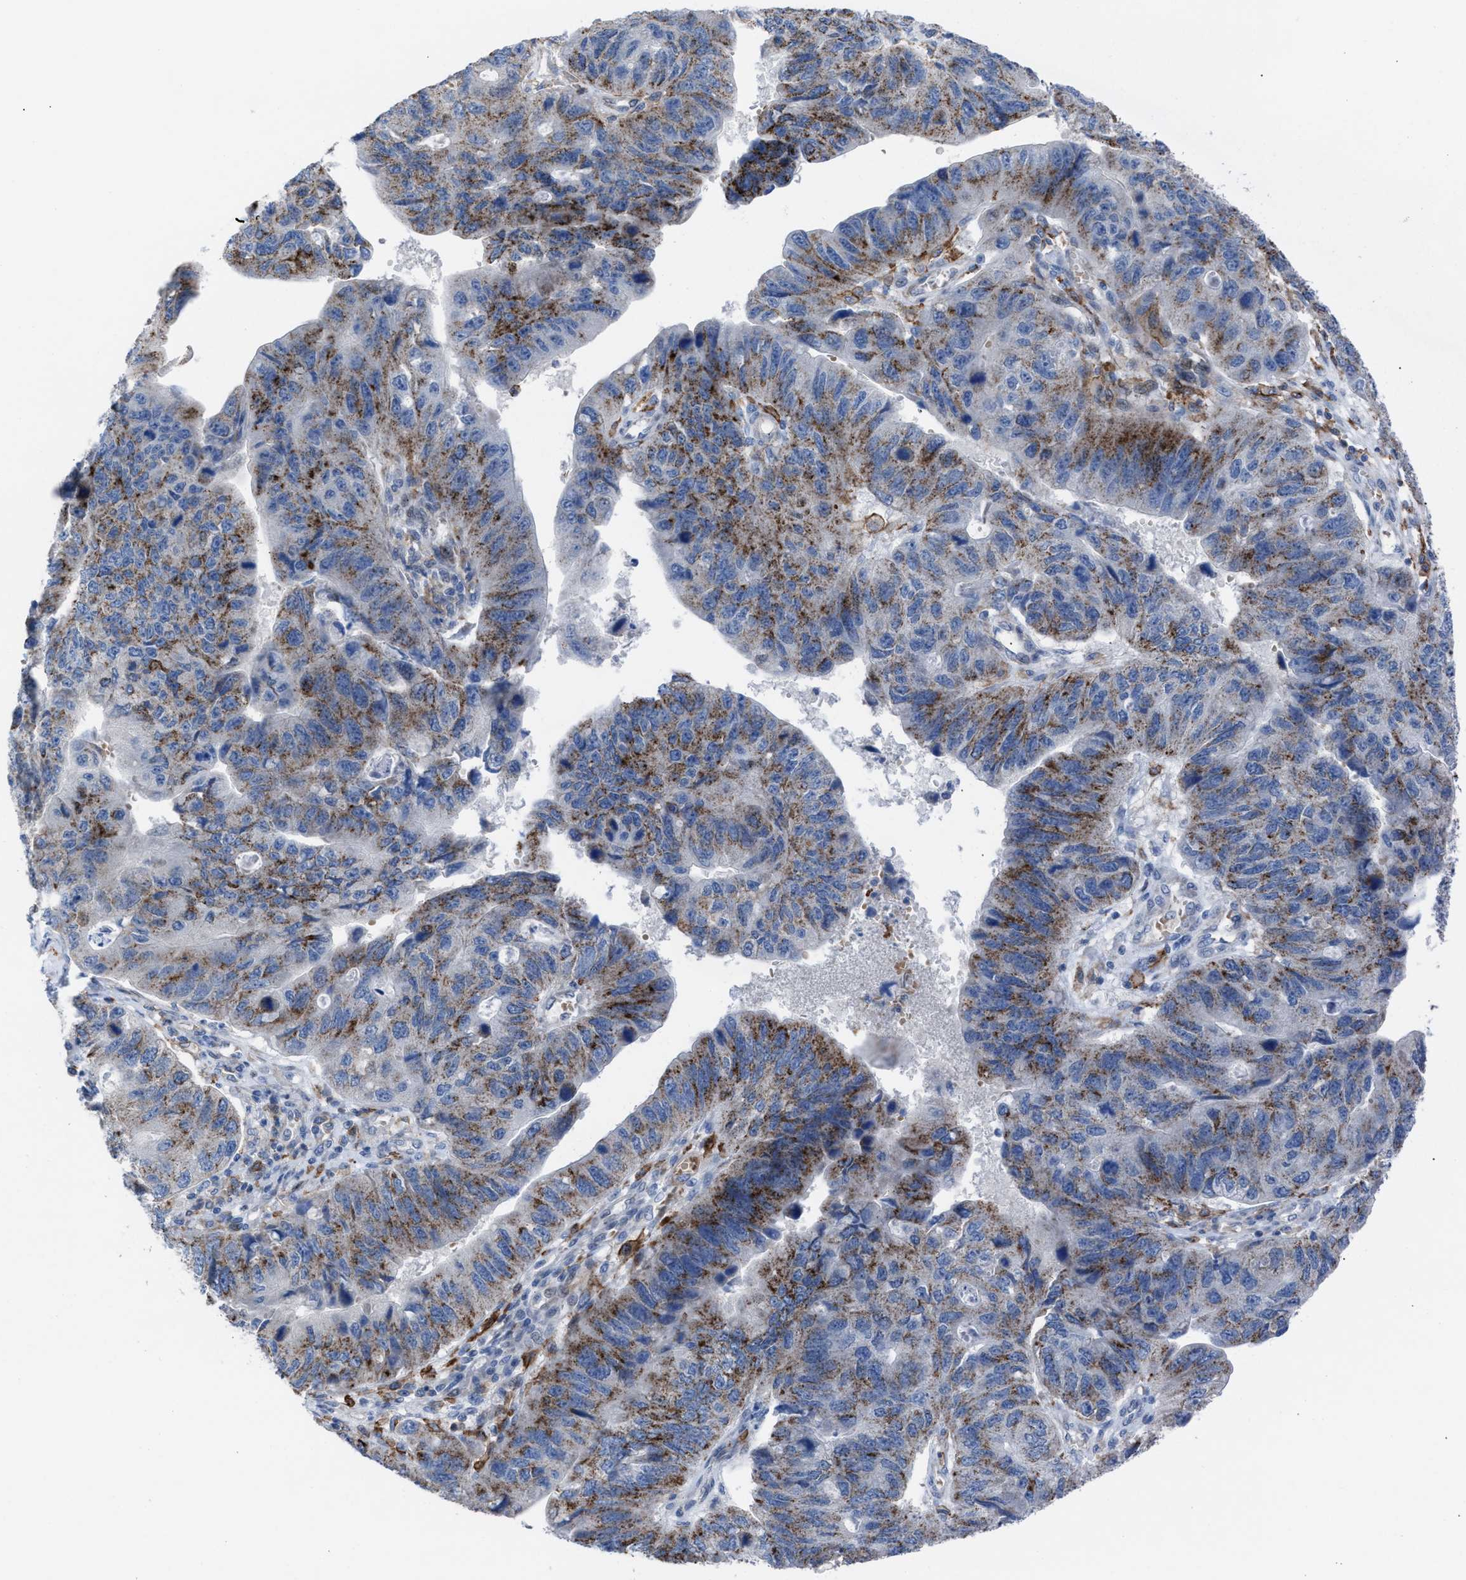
{"staining": {"intensity": "moderate", "quantity": ">75%", "location": "cytoplasmic/membranous"}, "tissue": "stomach cancer", "cell_type": "Tumor cells", "image_type": "cancer", "snomed": [{"axis": "morphology", "description": "Adenocarcinoma, NOS"}, {"axis": "topography", "description": "Stomach"}], "caption": "Immunohistochemical staining of stomach cancer (adenocarcinoma) shows moderate cytoplasmic/membranous protein staining in about >75% of tumor cells.", "gene": "SLC47A1", "patient": {"sex": "male", "age": 59}}